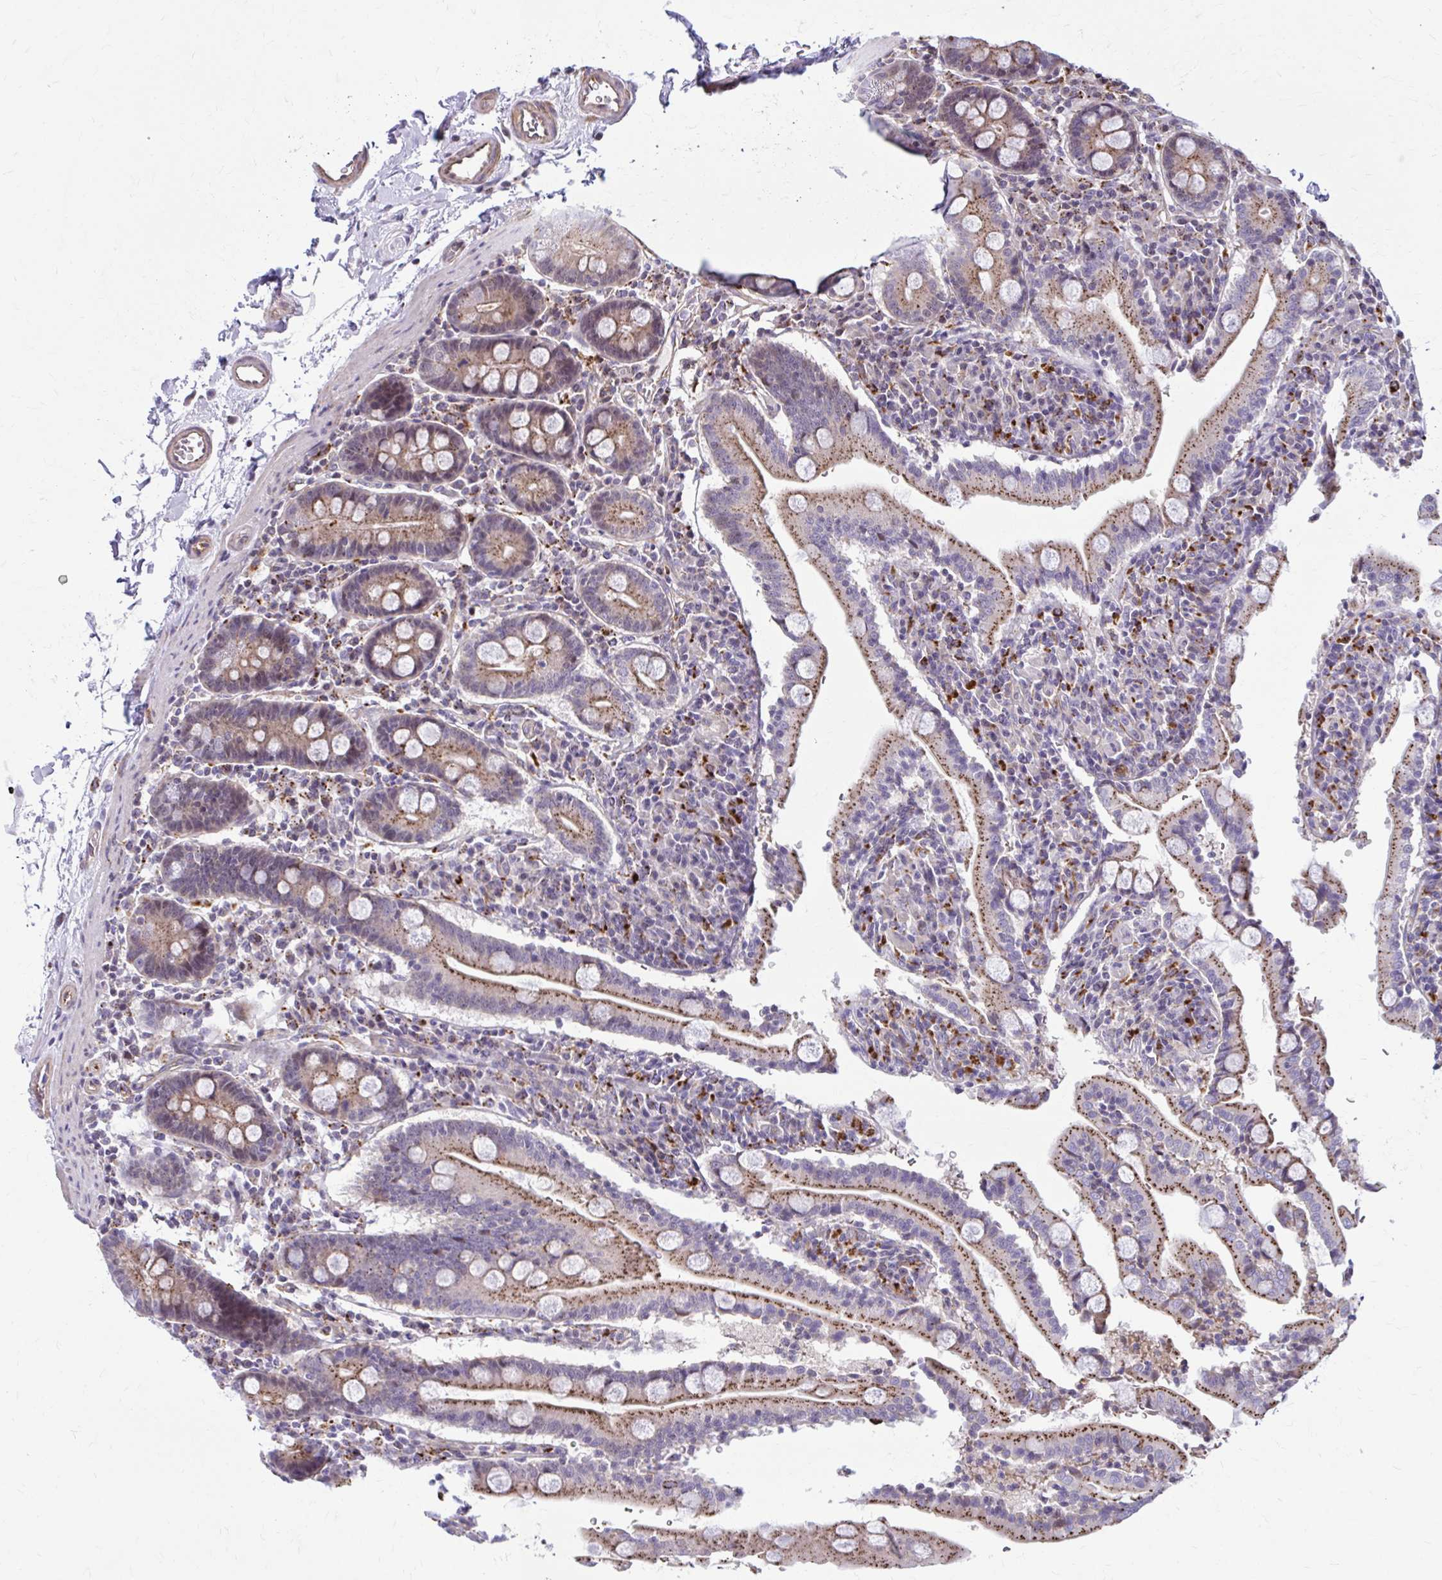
{"staining": {"intensity": "strong", "quantity": ">75%", "location": "cytoplasmic/membranous"}, "tissue": "duodenum", "cell_type": "Glandular cells", "image_type": "normal", "snomed": [{"axis": "morphology", "description": "Normal tissue, NOS"}, {"axis": "topography", "description": "Duodenum"}], "caption": "IHC photomicrograph of normal duodenum: duodenum stained using IHC displays high levels of strong protein expression localized specifically in the cytoplasmic/membranous of glandular cells, appearing as a cytoplasmic/membranous brown color.", "gene": "LRRC4B", "patient": {"sex": "male", "age": 35}}